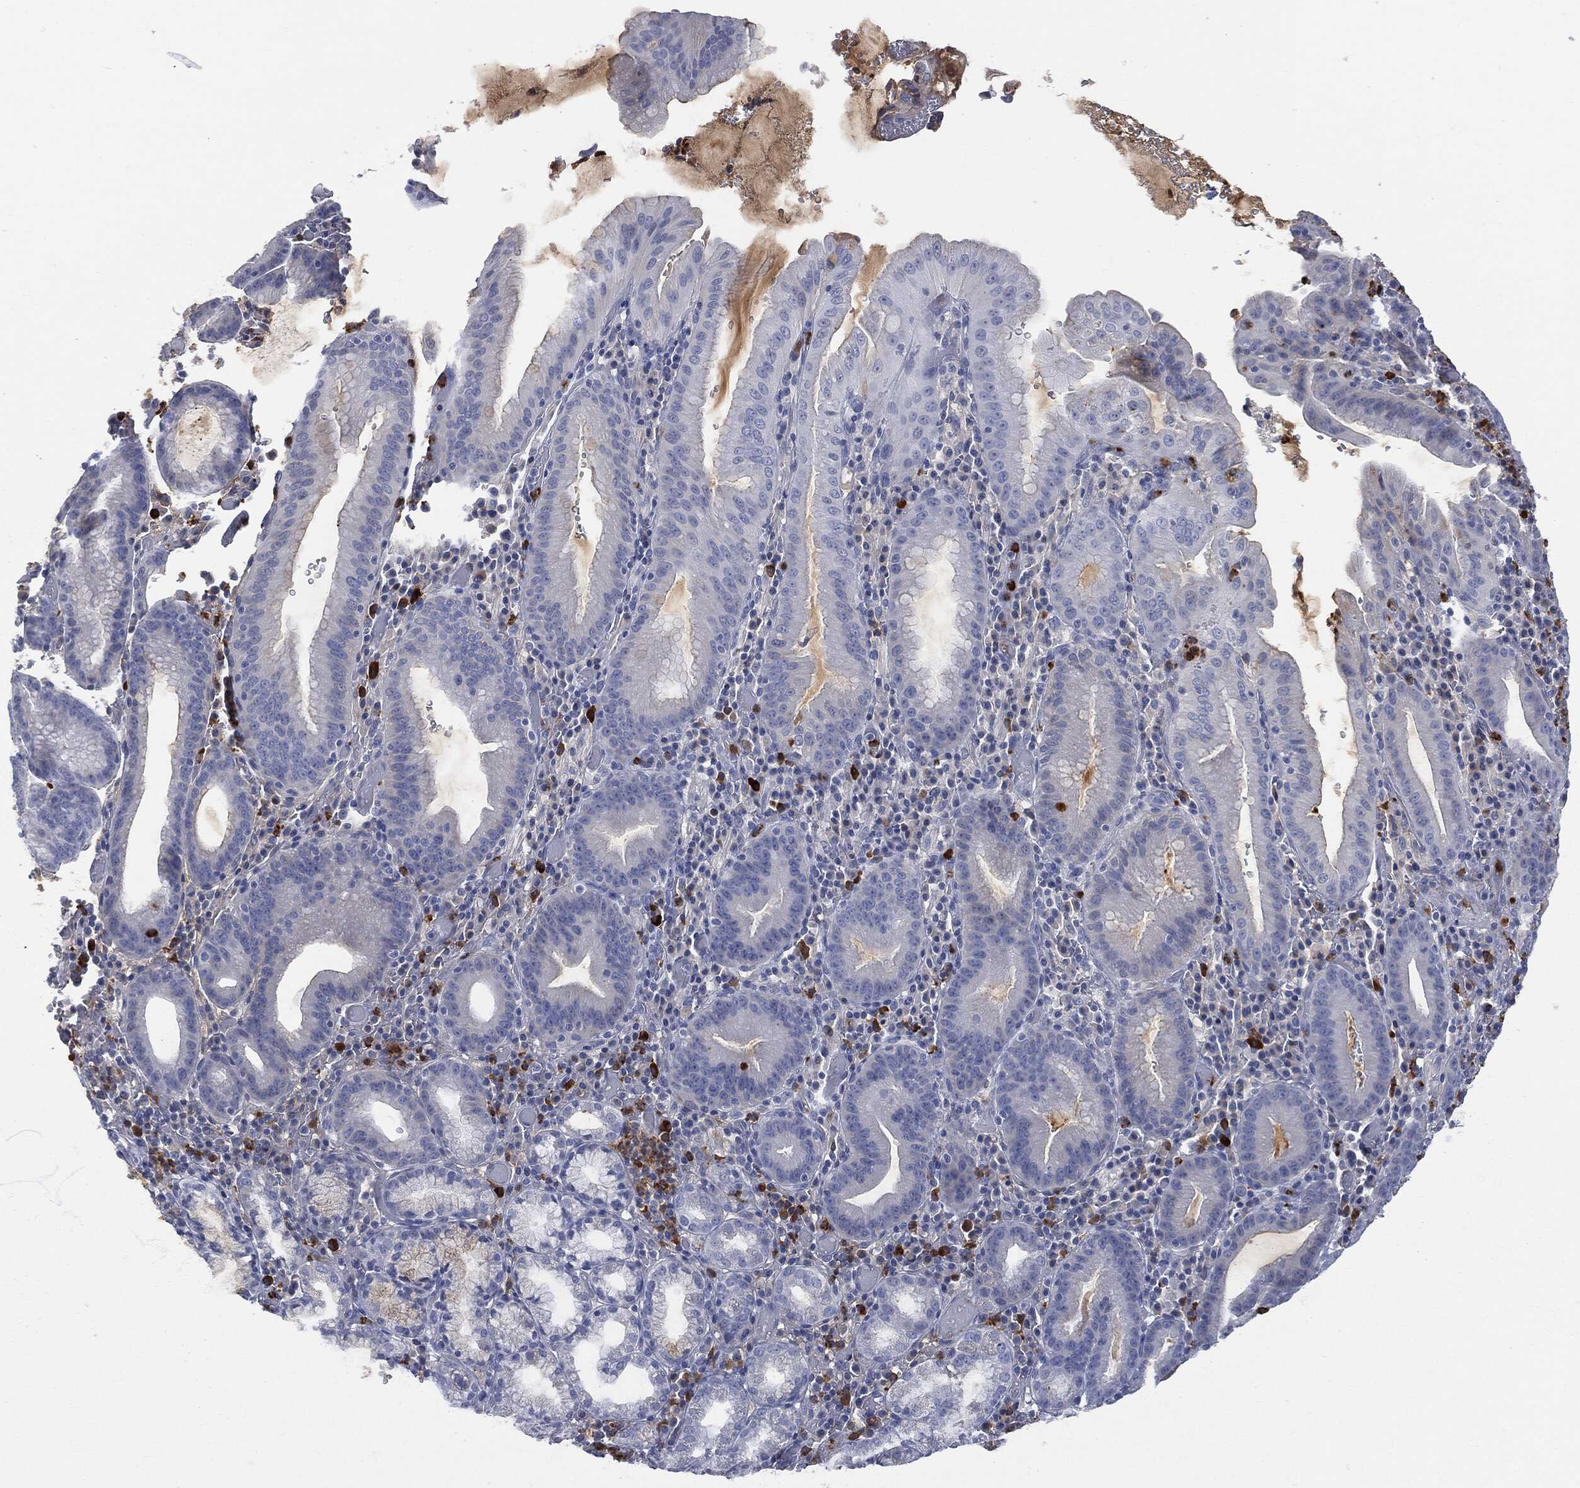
{"staining": {"intensity": "negative", "quantity": "none", "location": "none"}, "tissue": "stomach cancer", "cell_type": "Tumor cells", "image_type": "cancer", "snomed": [{"axis": "morphology", "description": "Adenocarcinoma, NOS"}, {"axis": "topography", "description": "Stomach"}], "caption": "There is no significant positivity in tumor cells of adenocarcinoma (stomach).", "gene": "BTK", "patient": {"sex": "male", "age": 79}}